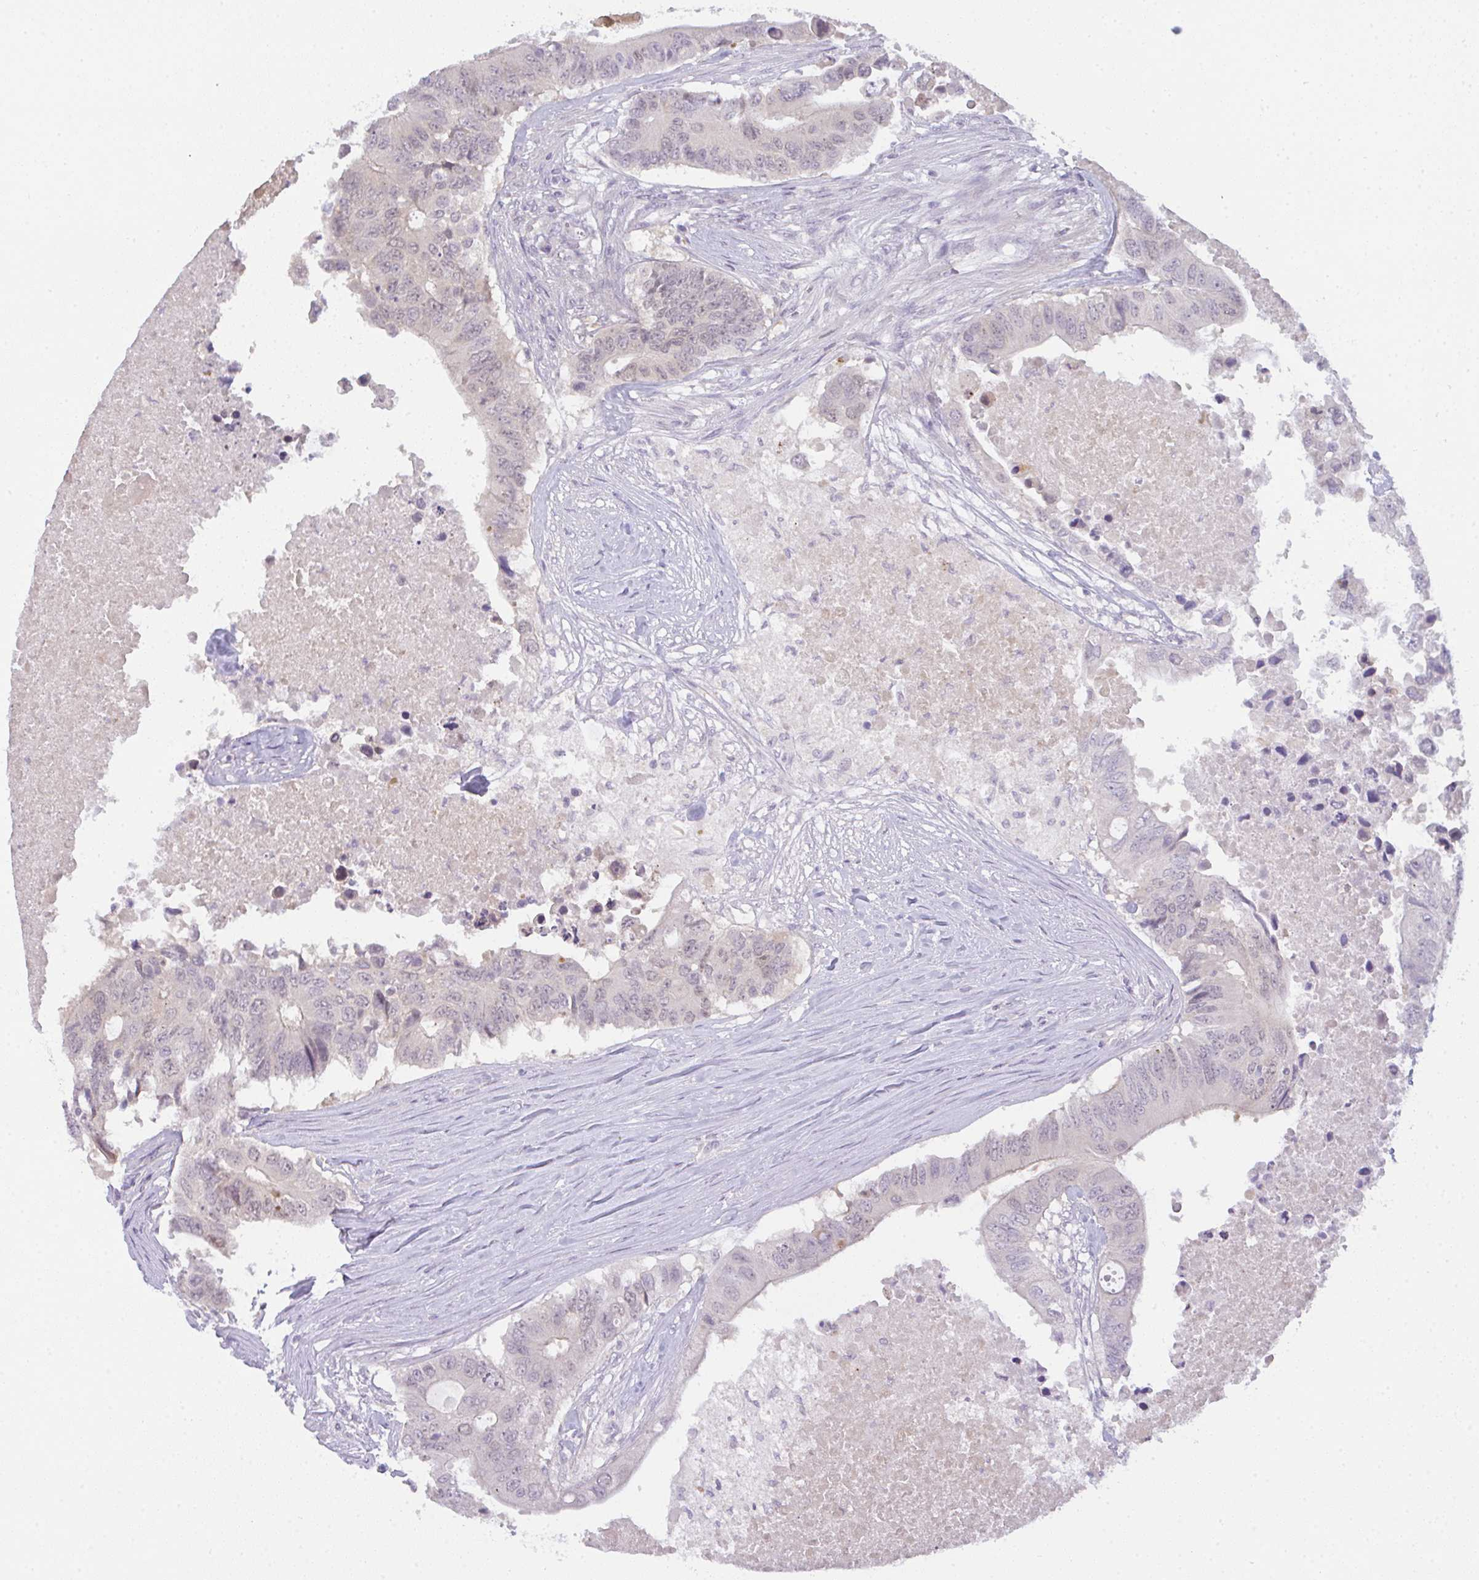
{"staining": {"intensity": "negative", "quantity": "none", "location": "none"}, "tissue": "colorectal cancer", "cell_type": "Tumor cells", "image_type": "cancer", "snomed": [{"axis": "morphology", "description": "Adenocarcinoma, NOS"}, {"axis": "topography", "description": "Colon"}], "caption": "Immunohistochemistry (IHC) of colorectal adenocarcinoma displays no expression in tumor cells.", "gene": "CSE1L", "patient": {"sex": "male", "age": 71}}